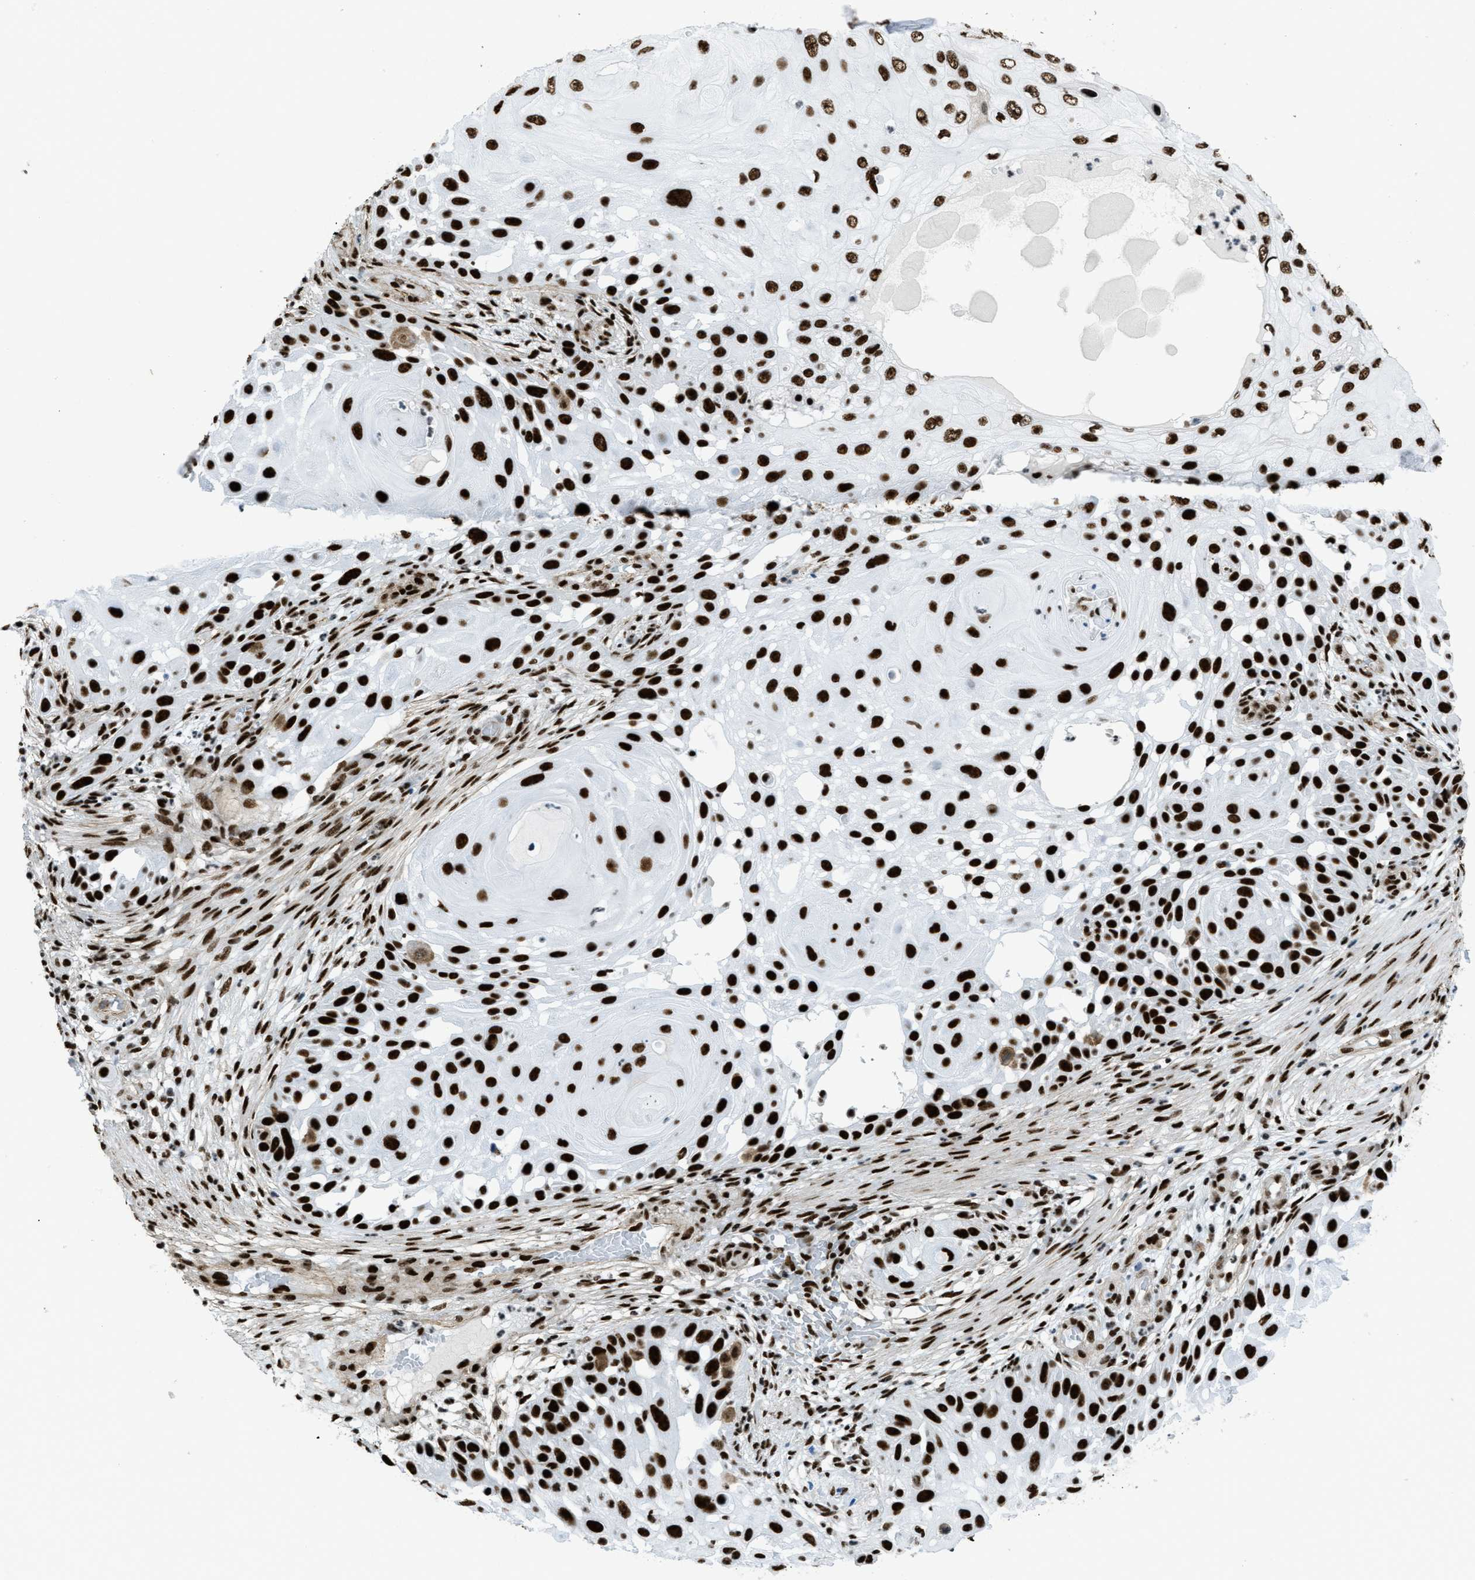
{"staining": {"intensity": "strong", "quantity": ">75%", "location": "nuclear"}, "tissue": "skin cancer", "cell_type": "Tumor cells", "image_type": "cancer", "snomed": [{"axis": "morphology", "description": "Squamous cell carcinoma, NOS"}, {"axis": "topography", "description": "Skin"}], "caption": "IHC (DAB) staining of human skin cancer (squamous cell carcinoma) reveals strong nuclear protein positivity in about >75% of tumor cells.", "gene": "ZNF207", "patient": {"sex": "female", "age": 44}}